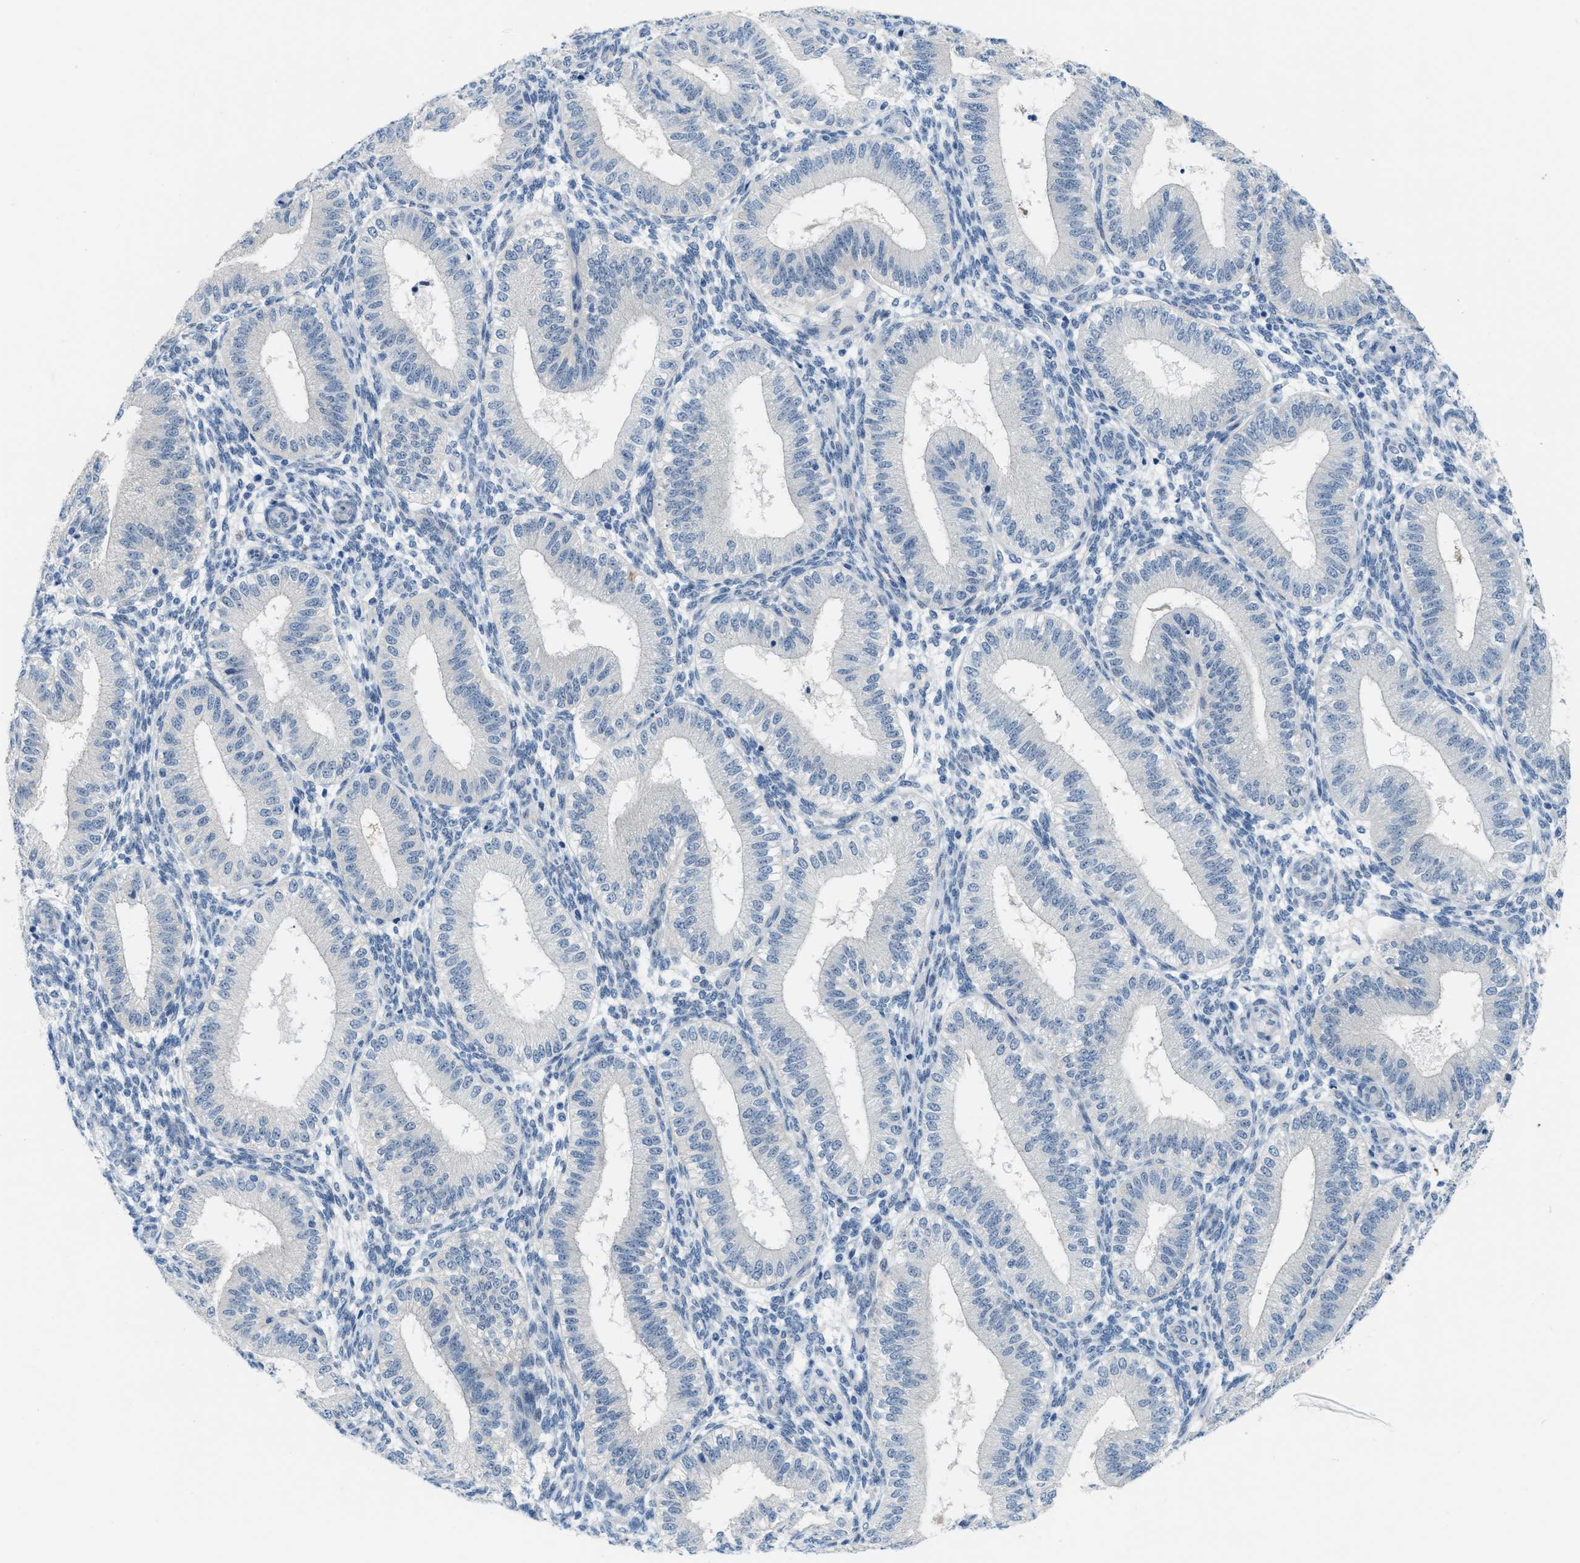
{"staining": {"intensity": "negative", "quantity": "none", "location": "none"}, "tissue": "endometrium", "cell_type": "Cells in endometrial stroma", "image_type": "normal", "snomed": [{"axis": "morphology", "description": "Normal tissue, NOS"}, {"axis": "topography", "description": "Endometrium"}], "caption": "The image exhibits no staining of cells in endometrial stroma in benign endometrium. Brightfield microscopy of IHC stained with DAB (3,3'-diaminobenzidine) (brown) and hematoxylin (blue), captured at high magnification.", "gene": "PHRF1", "patient": {"sex": "female", "age": 39}}